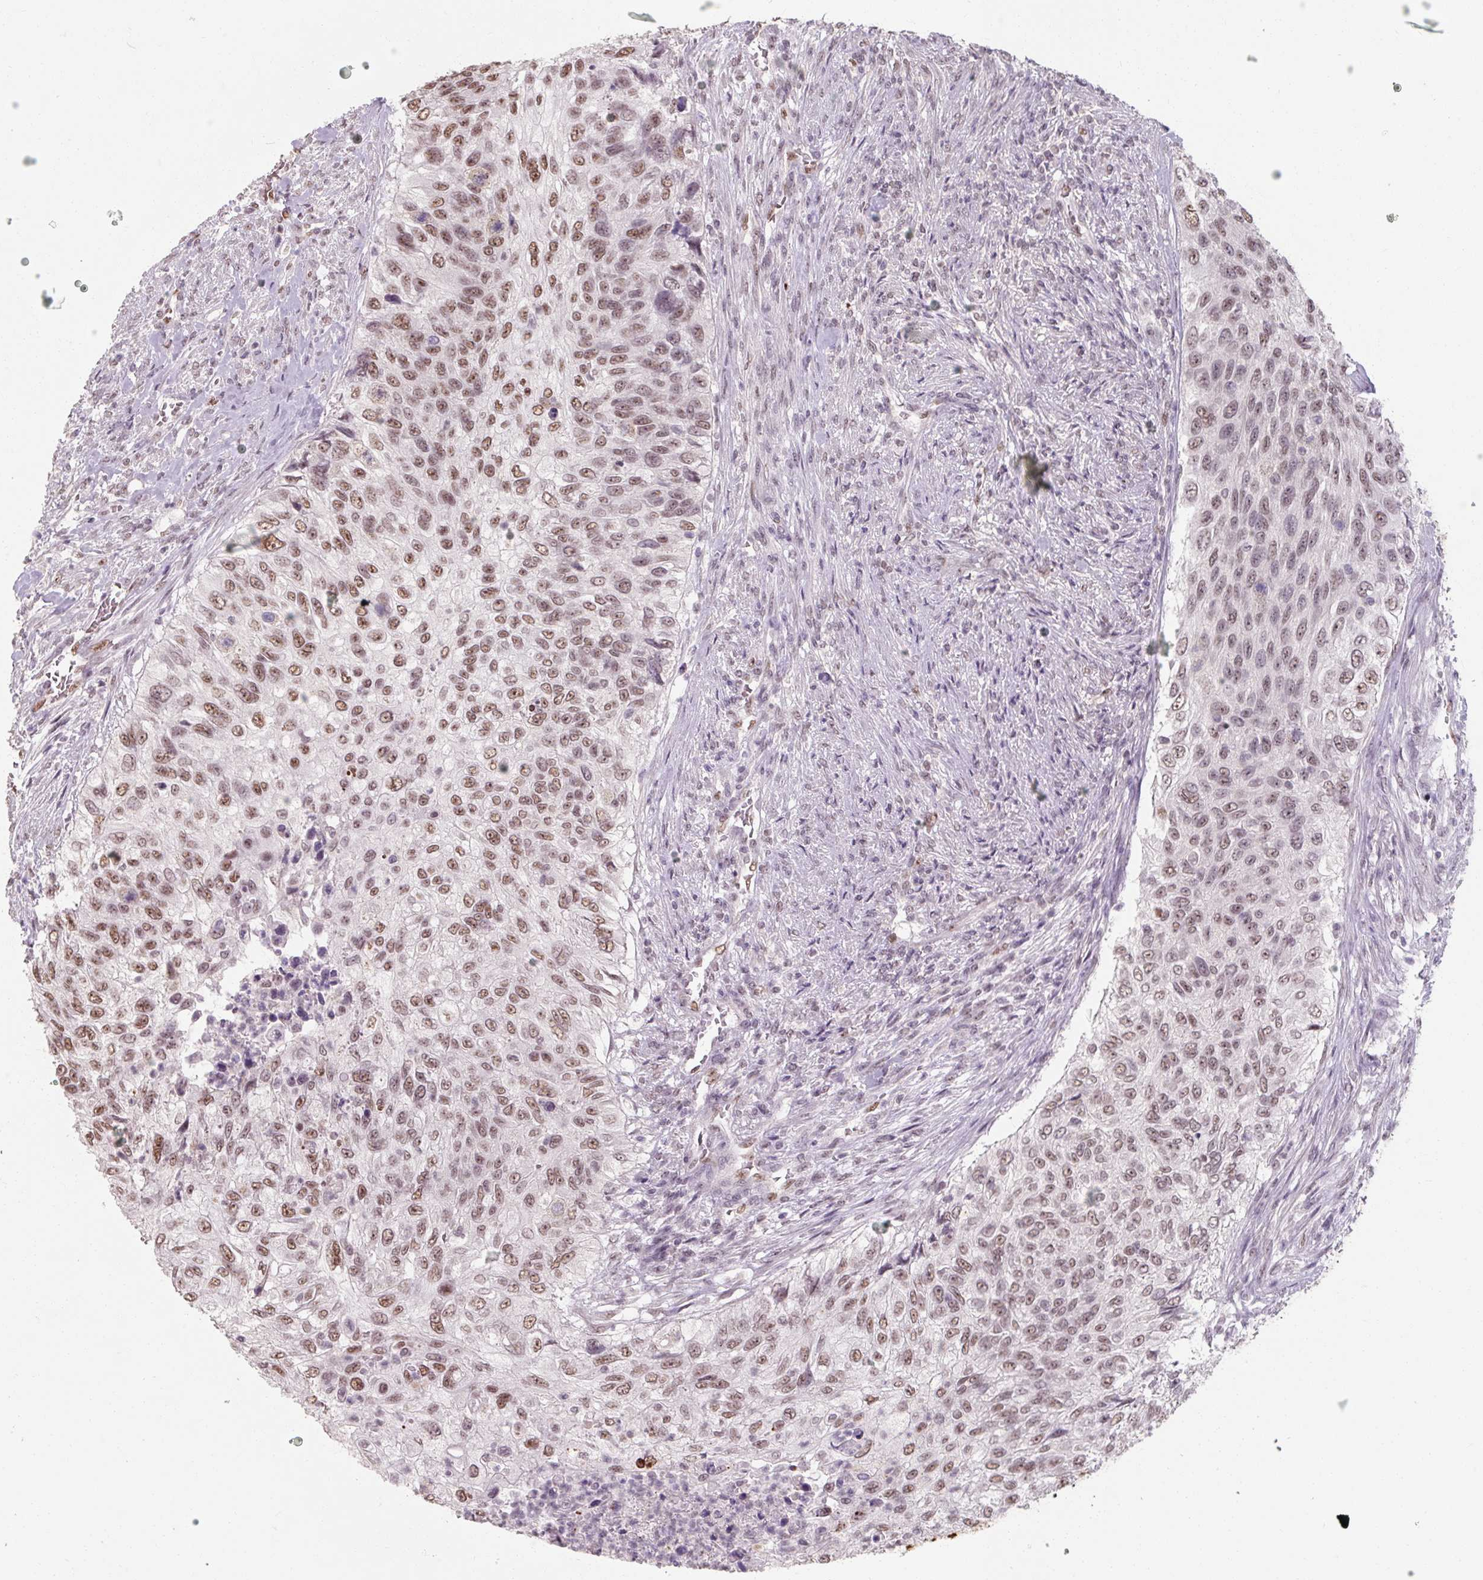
{"staining": {"intensity": "moderate", "quantity": ">75%", "location": "nuclear"}, "tissue": "urothelial cancer", "cell_type": "Tumor cells", "image_type": "cancer", "snomed": [{"axis": "morphology", "description": "Urothelial carcinoma, High grade"}, {"axis": "topography", "description": "Urinary bladder"}], "caption": "Human urothelial carcinoma (high-grade) stained with a protein marker exhibits moderate staining in tumor cells.", "gene": "ZFTRAF1", "patient": {"sex": "female", "age": 60}}